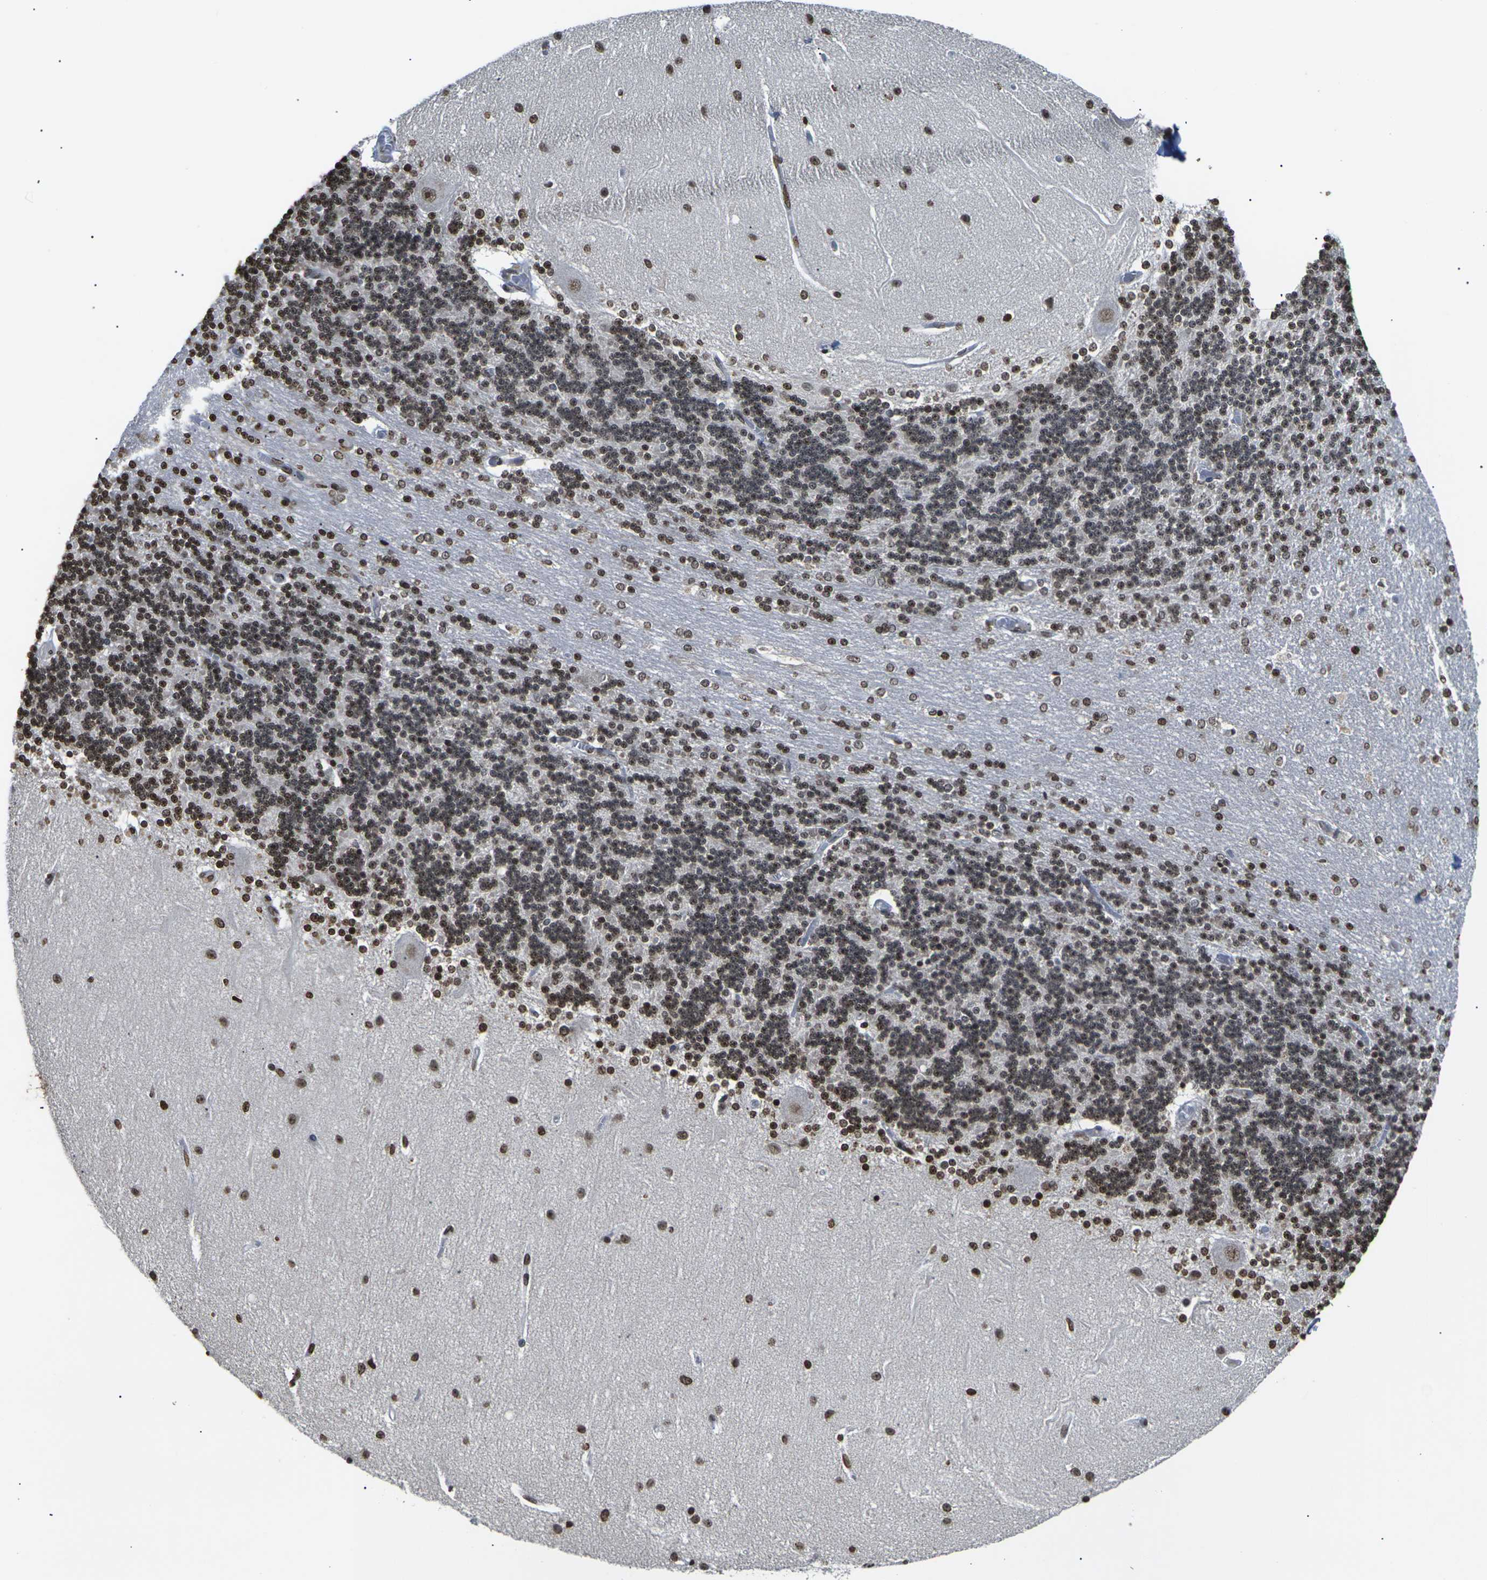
{"staining": {"intensity": "moderate", "quantity": ">75%", "location": "nuclear"}, "tissue": "cerebellum", "cell_type": "Cells in granular layer", "image_type": "normal", "snomed": [{"axis": "morphology", "description": "Normal tissue, NOS"}, {"axis": "topography", "description": "Cerebellum"}], "caption": "High-power microscopy captured an IHC histopathology image of unremarkable cerebellum, revealing moderate nuclear positivity in approximately >75% of cells in granular layer.", "gene": "ETV5", "patient": {"sex": "female", "age": 54}}